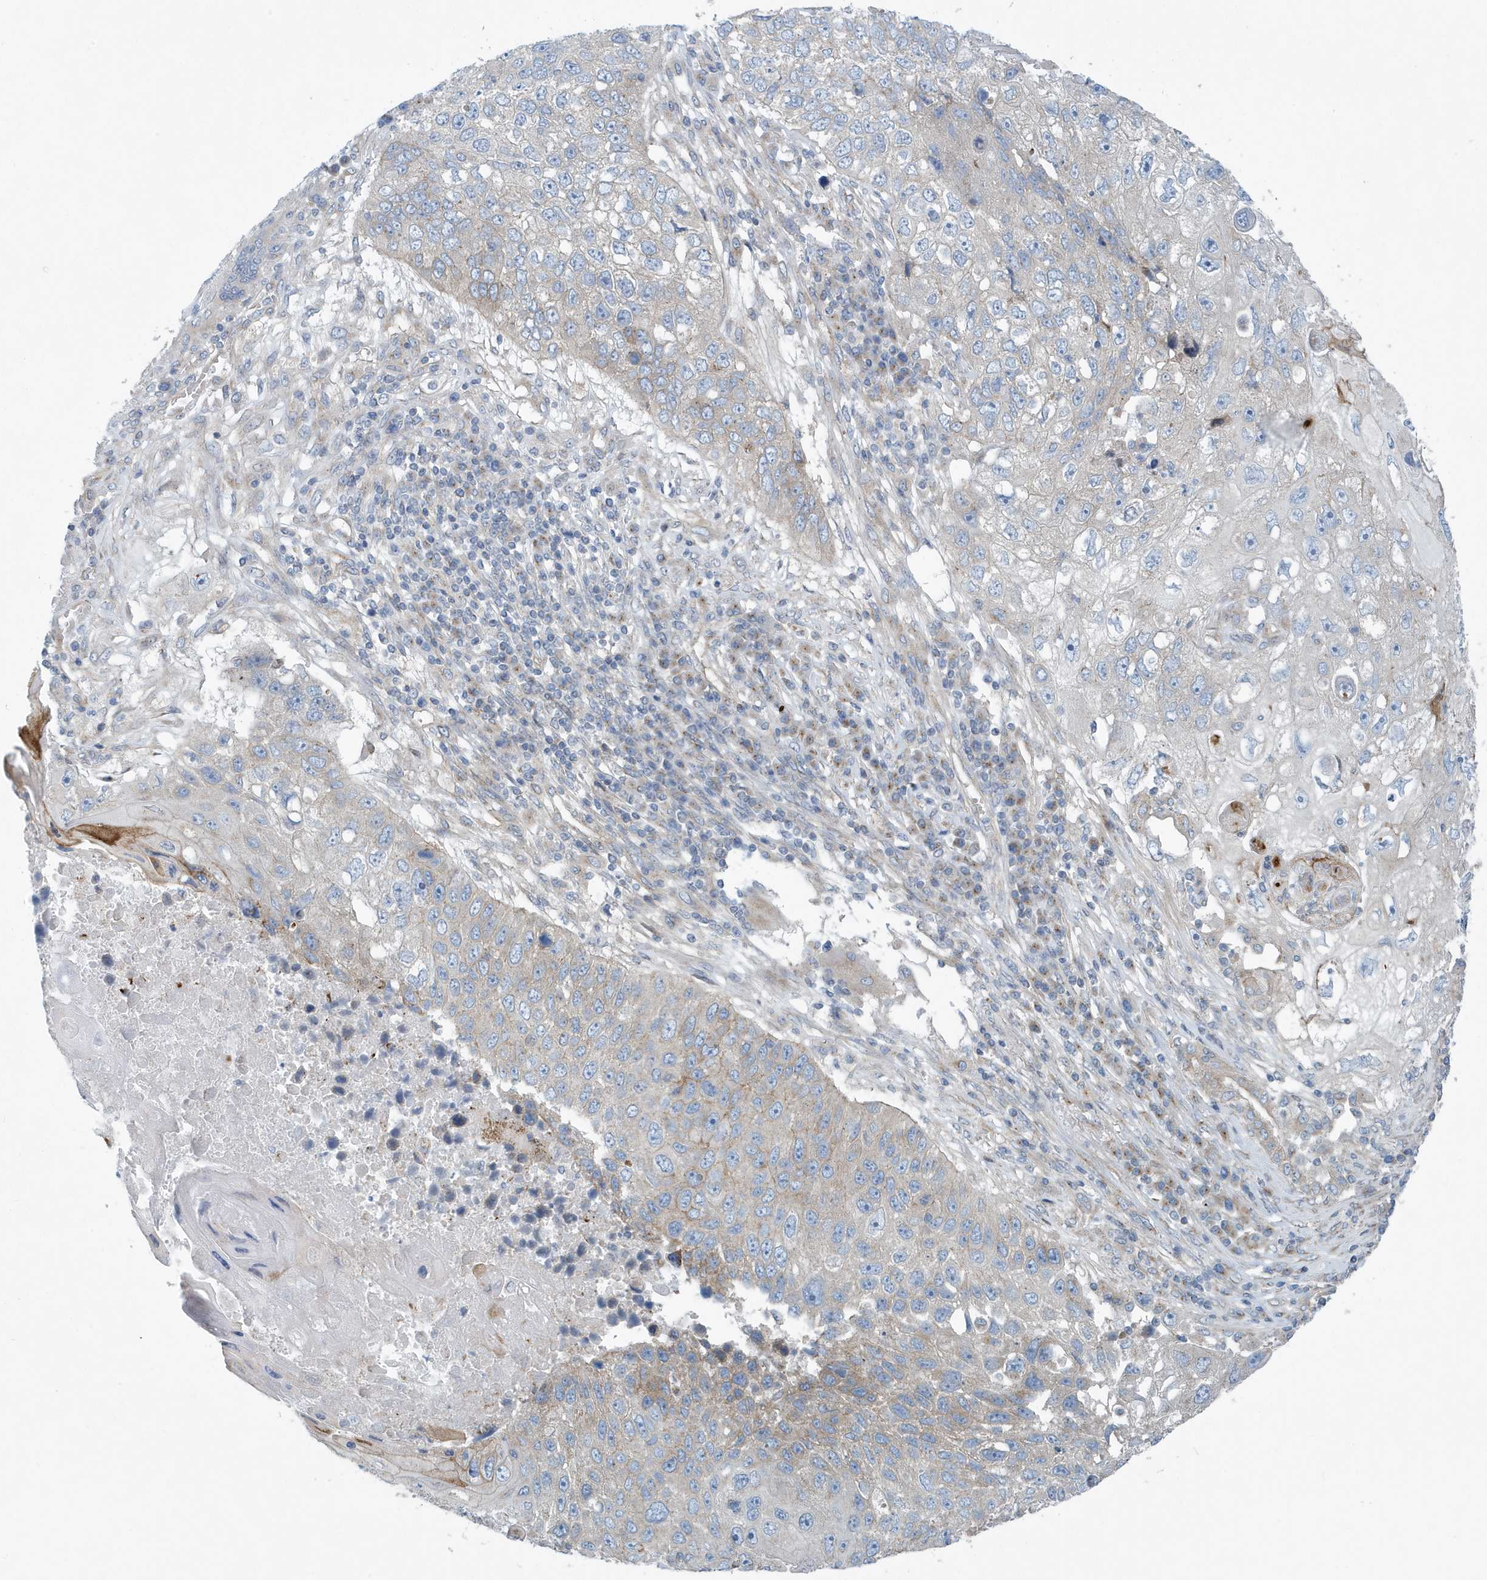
{"staining": {"intensity": "weak", "quantity": "<25%", "location": "cytoplasmic/membranous"}, "tissue": "lung cancer", "cell_type": "Tumor cells", "image_type": "cancer", "snomed": [{"axis": "morphology", "description": "Squamous cell carcinoma, NOS"}, {"axis": "topography", "description": "Lung"}], "caption": "Immunohistochemical staining of human squamous cell carcinoma (lung) exhibits no significant expression in tumor cells.", "gene": "PPM1M", "patient": {"sex": "male", "age": 61}}